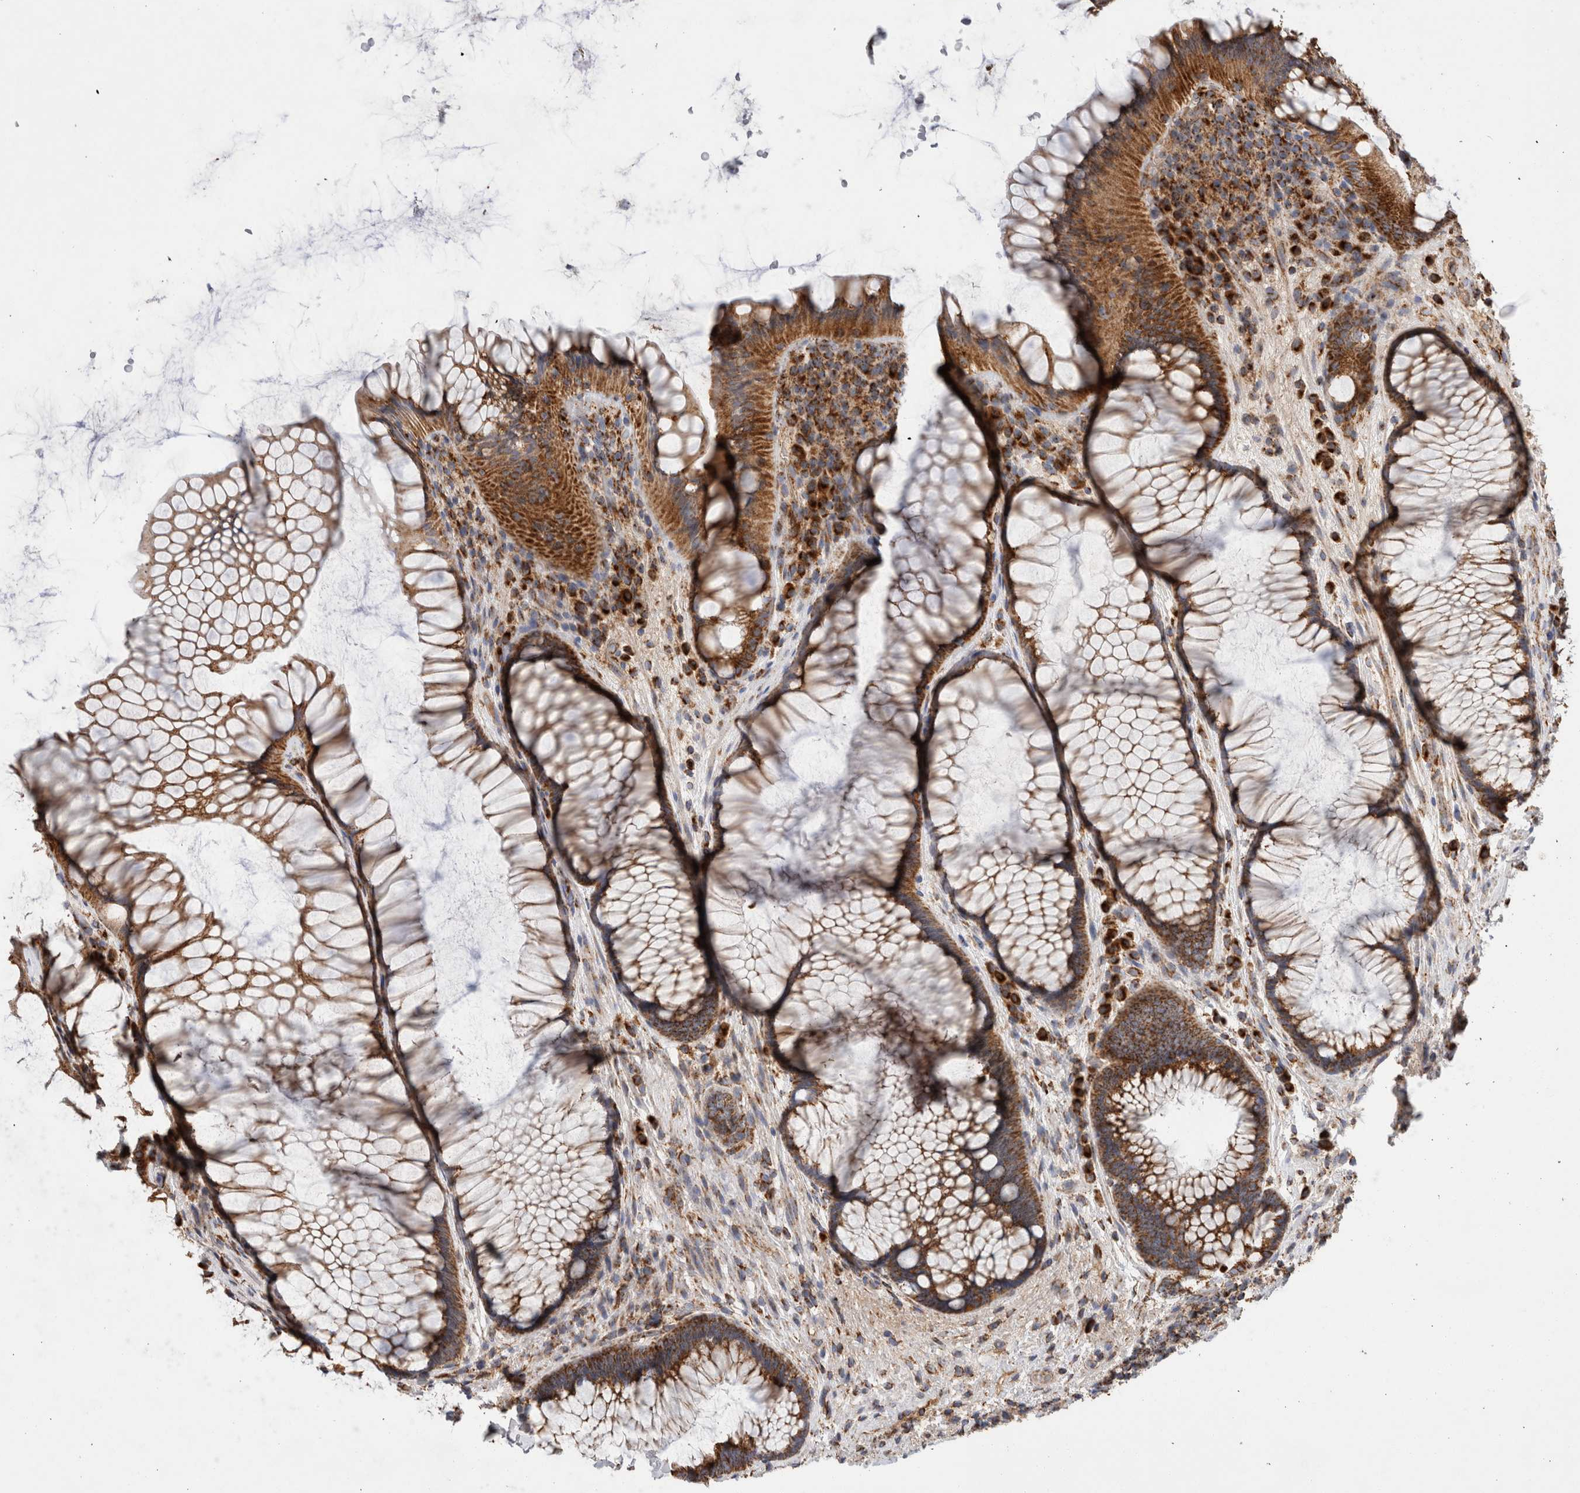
{"staining": {"intensity": "strong", "quantity": ">75%", "location": "cytoplasmic/membranous"}, "tissue": "rectum", "cell_type": "Glandular cells", "image_type": "normal", "snomed": [{"axis": "morphology", "description": "Normal tissue, NOS"}, {"axis": "topography", "description": "Rectum"}], "caption": "IHC micrograph of normal rectum stained for a protein (brown), which shows high levels of strong cytoplasmic/membranous staining in about >75% of glandular cells.", "gene": "IARS2", "patient": {"sex": "male", "age": 51}}